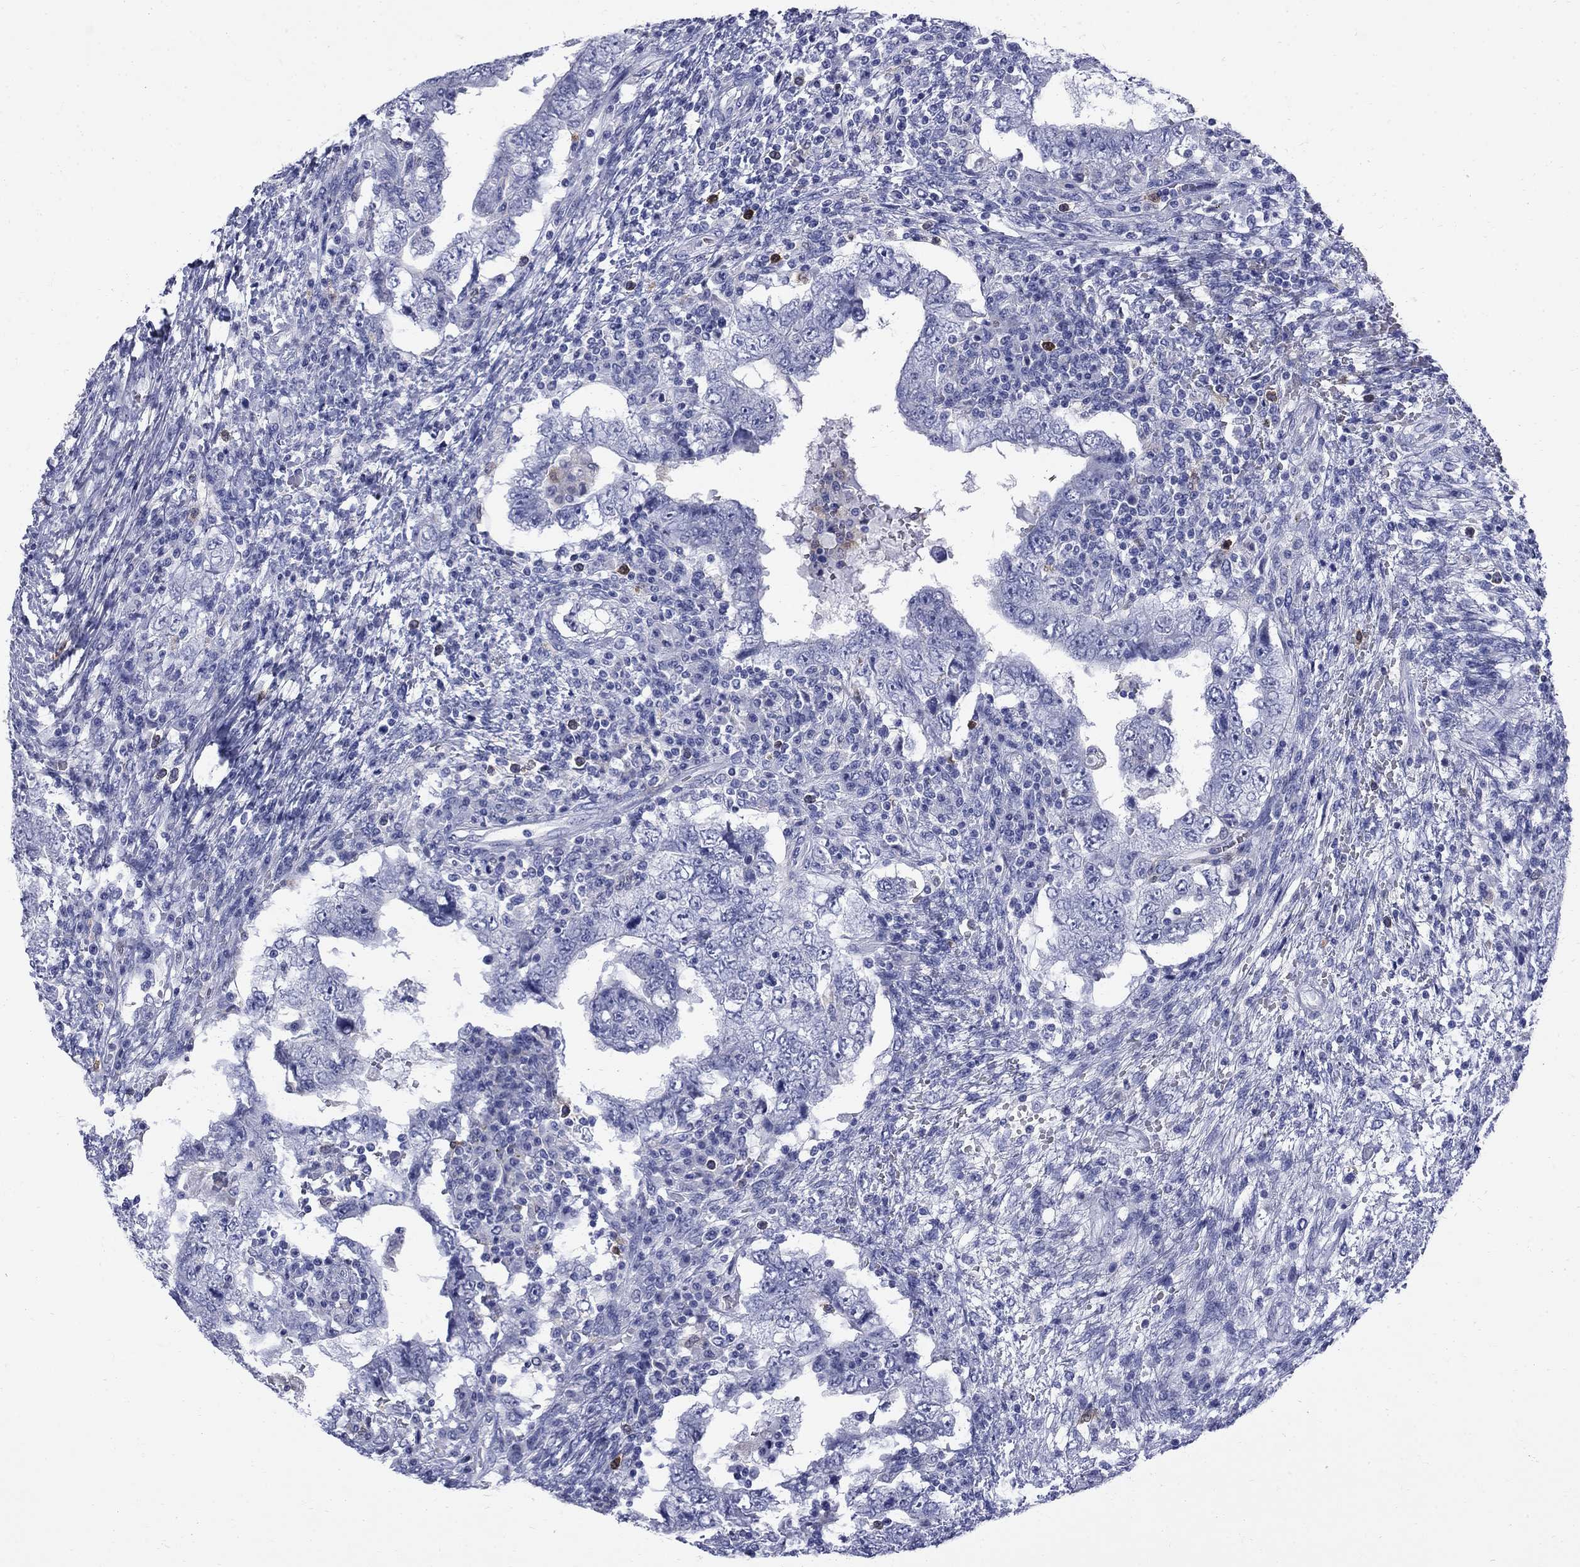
{"staining": {"intensity": "negative", "quantity": "none", "location": "none"}, "tissue": "testis cancer", "cell_type": "Tumor cells", "image_type": "cancer", "snomed": [{"axis": "morphology", "description": "Carcinoma, Embryonal, NOS"}, {"axis": "topography", "description": "Testis"}], "caption": "DAB immunohistochemical staining of human embryonal carcinoma (testis) shows no significant positivity in tumor cells. (Brightfield microscopy of DAB immunohistochemistry (IHC) at high magnification).", "gene": "SERPINB2", "patient": {"sex": "male", "age": 26}}